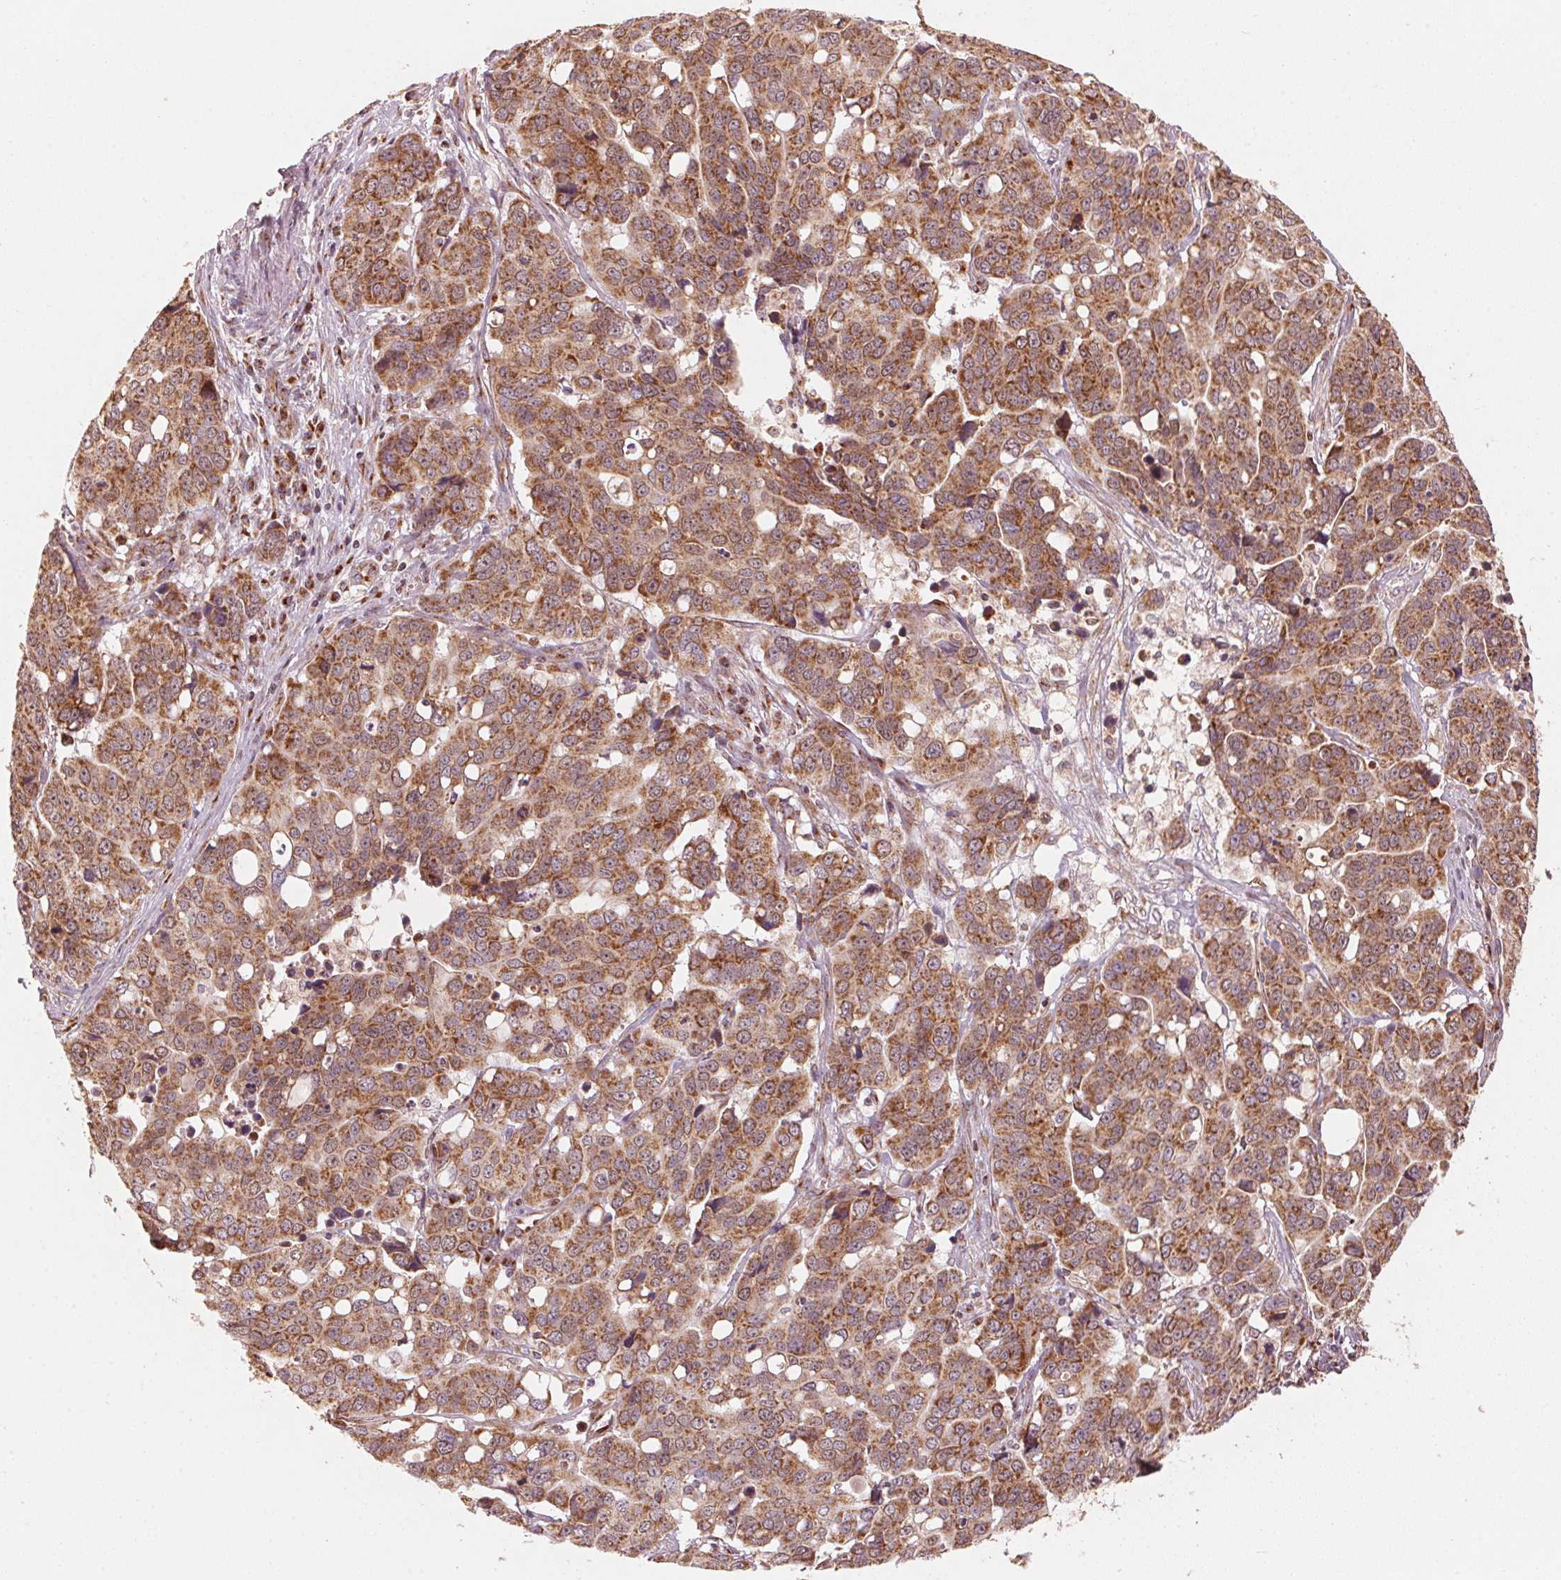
{"staining": {"intensity": "moderate", "quantity": ">75%", "location": "cytoplasmic/membranous"}, "tissue": "ovarian cancer", "cell_type": "Tumor cells", "image_type": "cancer", "snomed": [{"axis": "morphology", "description": "Carcinoma, endometroid"}, {"axis": "topography", "description": "Ovary"}], "caption": "Approximately >75% of tumor cells in endometroid carcinoma (ovarian) demonstrate moderate cytoplasmic/membranous protein positivity as visualized by brown immunohistochemical staining.", "gene": "TOMM70", "patient": {"sex": "female", "age": 78}}